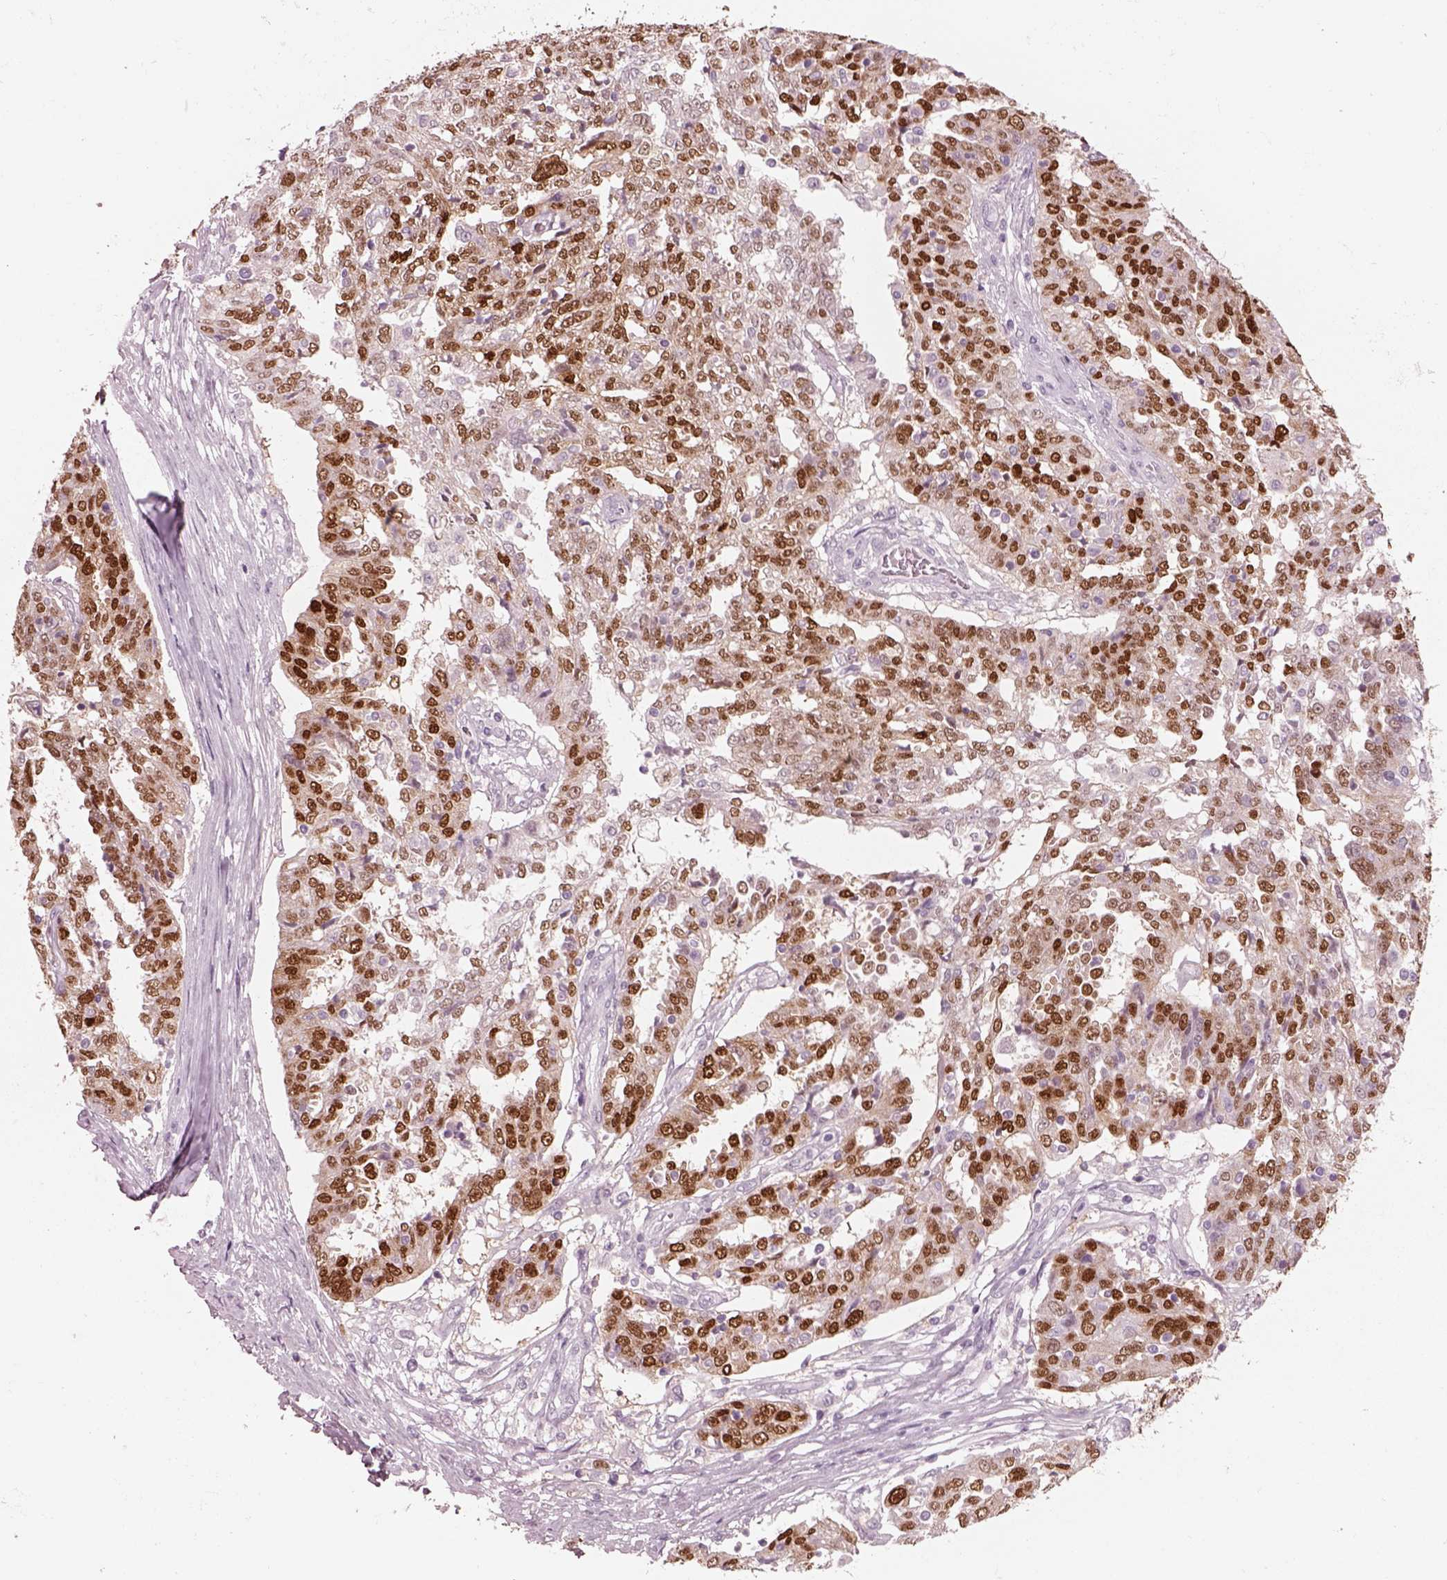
{"staining": {"intensity": "strong", "quantity": ">75%", "location": "nuclear"}, "tissue": "ovarian cancer", "cell_type": "Tumor cells", "image_type": "cancer", "snomed": [{"axis": "morphology", "description": "Cystadenocarcinoma, serous, NOS"}, {"axis": "topography", "description": "Ovary"}], "caption": "Strong nuclear staining for a protein is present in about >75% of tumor cells of serous cystadenocarcinoma (ovarian) using immunohistochemistry (IHC).", "gene": "SOX9", "patient": {"sex": "female", "age": 67}}